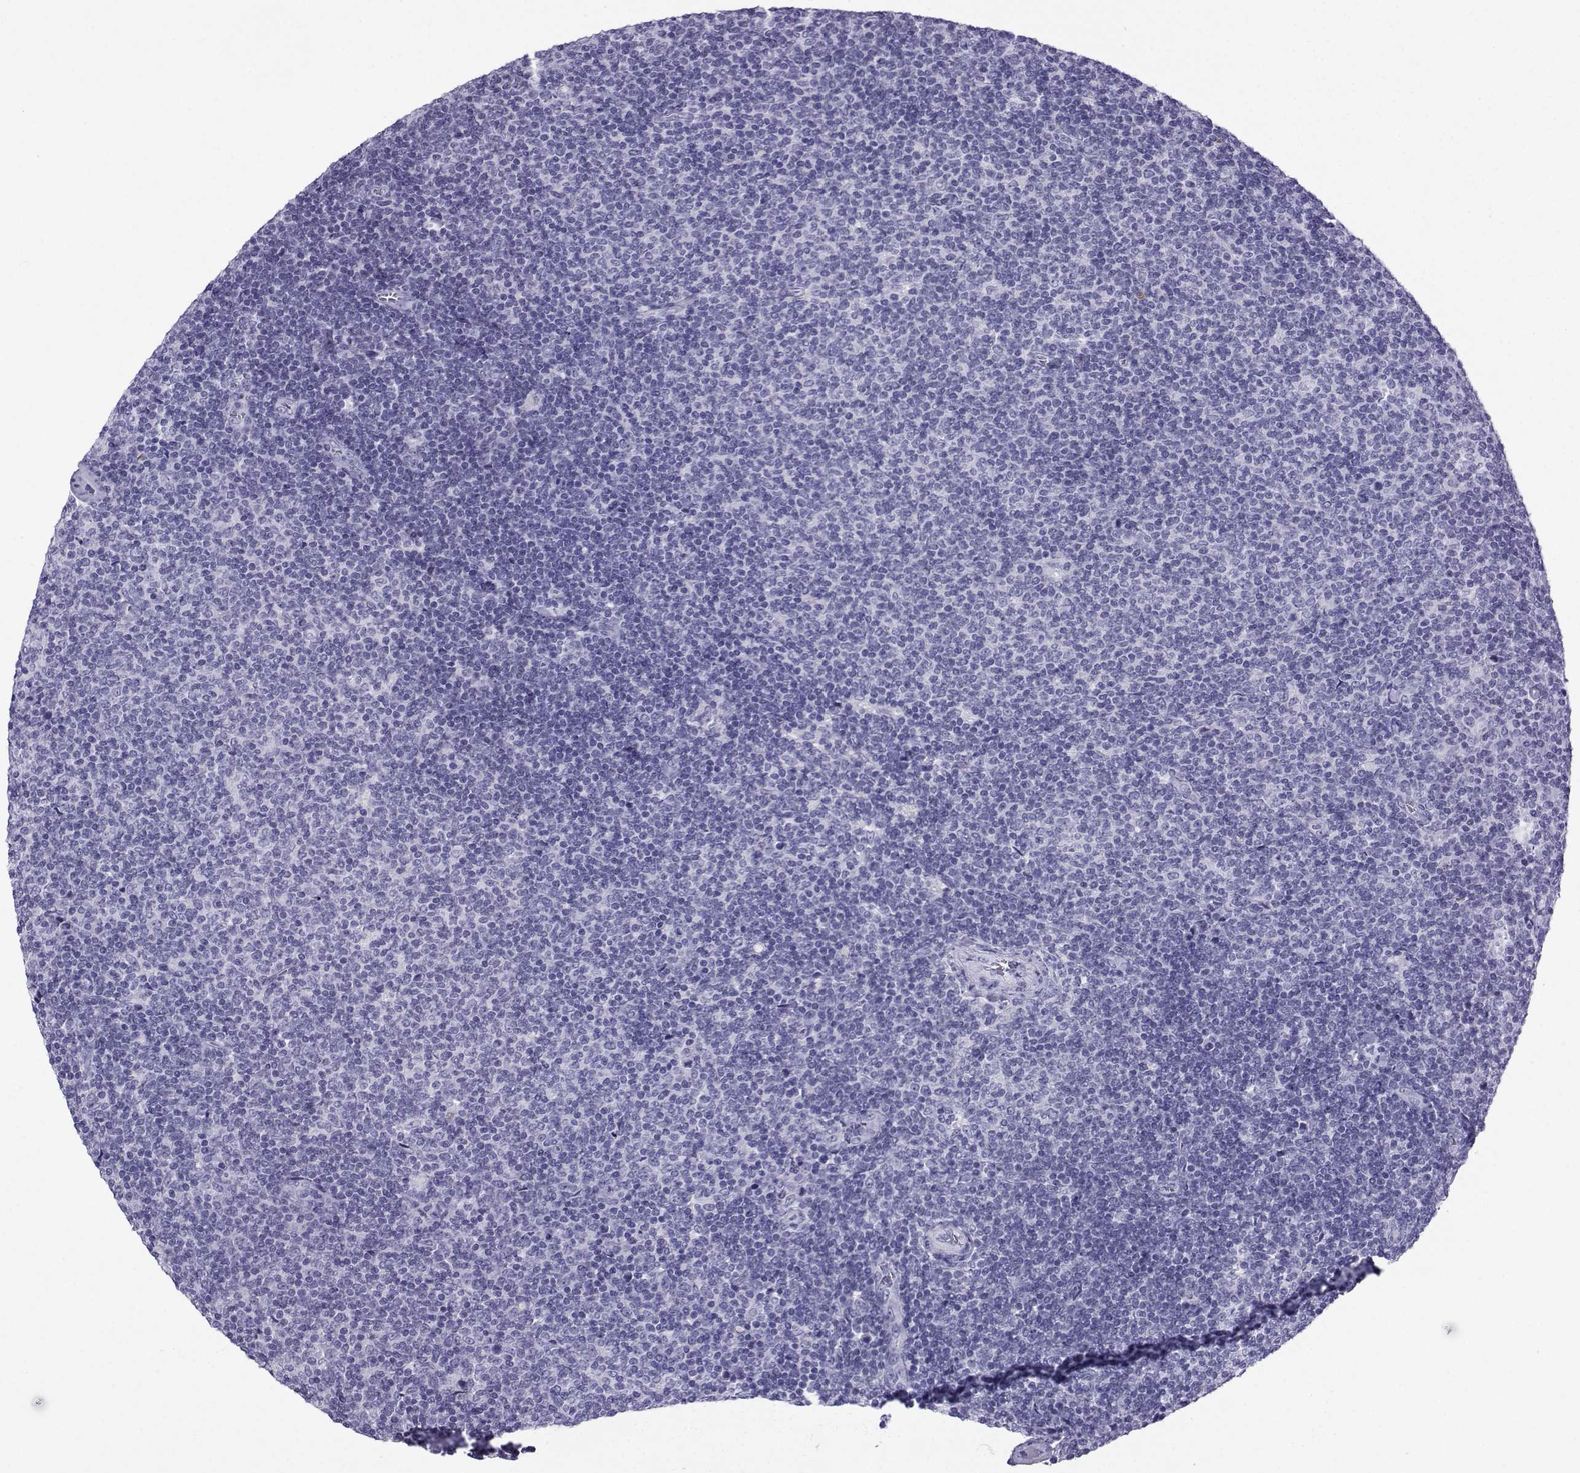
{"staining": {"intensity": "negative", "quantity": "none", "location": "none"}, "tissue": "lymphoma", "cell_type": "Tumor cells", "image_type": "cancer", "snomed": [{"axis": "morphology", "description": "Malignant lymphoma, non-Hodgkin's type, Low grade"}, {"axis": "topography", "description": "Lymph node"}], "caption": "Human malignant lymphoma, non-Hodgkin's type (low-grade) stained for a protein using immunohistochemistry displays no expression in tumor cells.", "gene": "CRYBB1", "patient": {"sex": "male", "age": 52}}